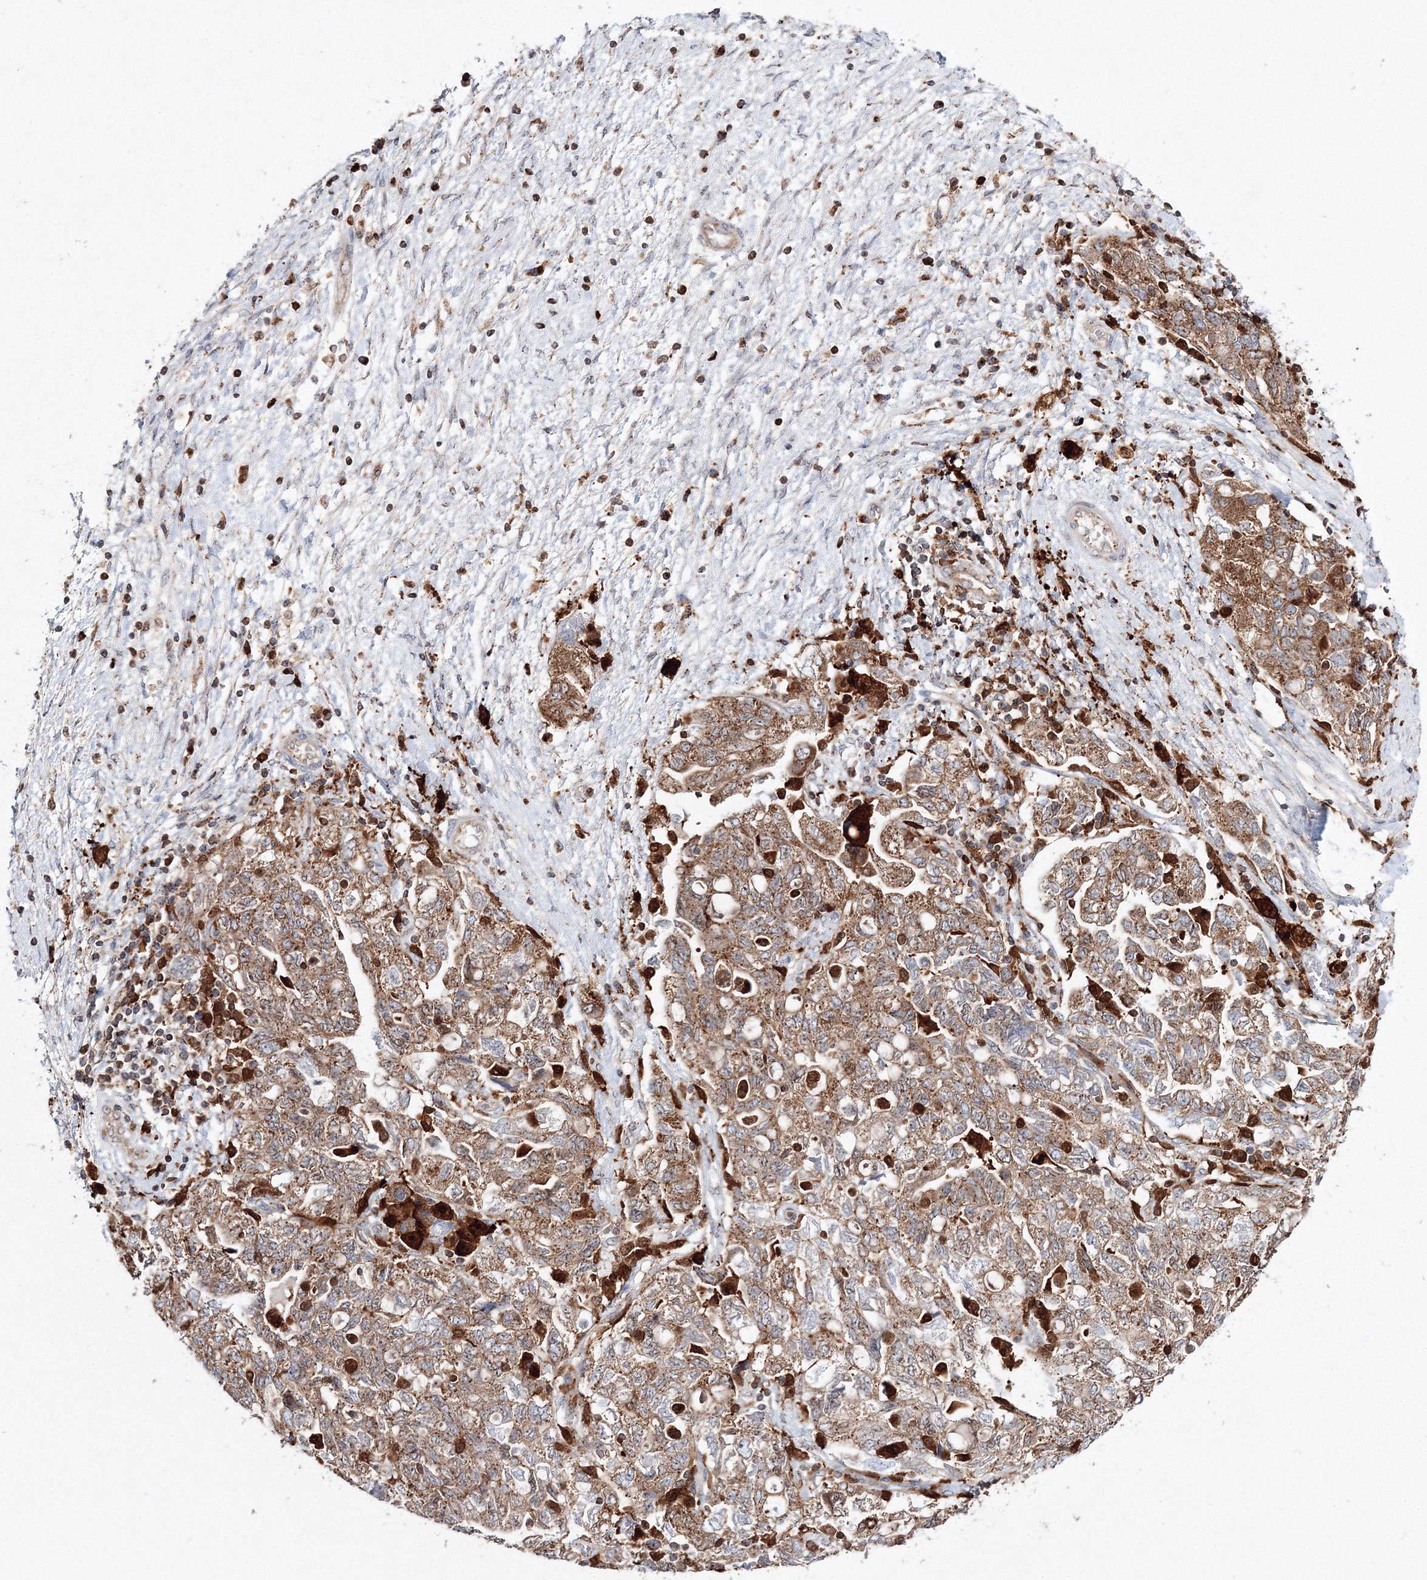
{"staining": {"intensity": "moderate", "quantity": ">75%", "location": "cytoplasmic/membranous"}, "tissue": "ovarian cancer", "cell_type": "Tumor cells", "image_type": "cancer", "snomed": [{"axis": "morphology", "description": "Carcinoma, NOS"}, {"axis": "morphology", "description": "Cystadenocarcinoma, serous, NOS"}, {"axis": "topography", "description": "Ovary"}], "caption": "Moderate cytoplasmic/membranous staining is seen in approximately >75% of tumor cells in serous cystadenocarcinoma (ovarian). The protein of interest is shown in brown color, while the nuclei are stained blue.", "gene": "ARCN1", "patient": {"sex": "female", "age": 69}}